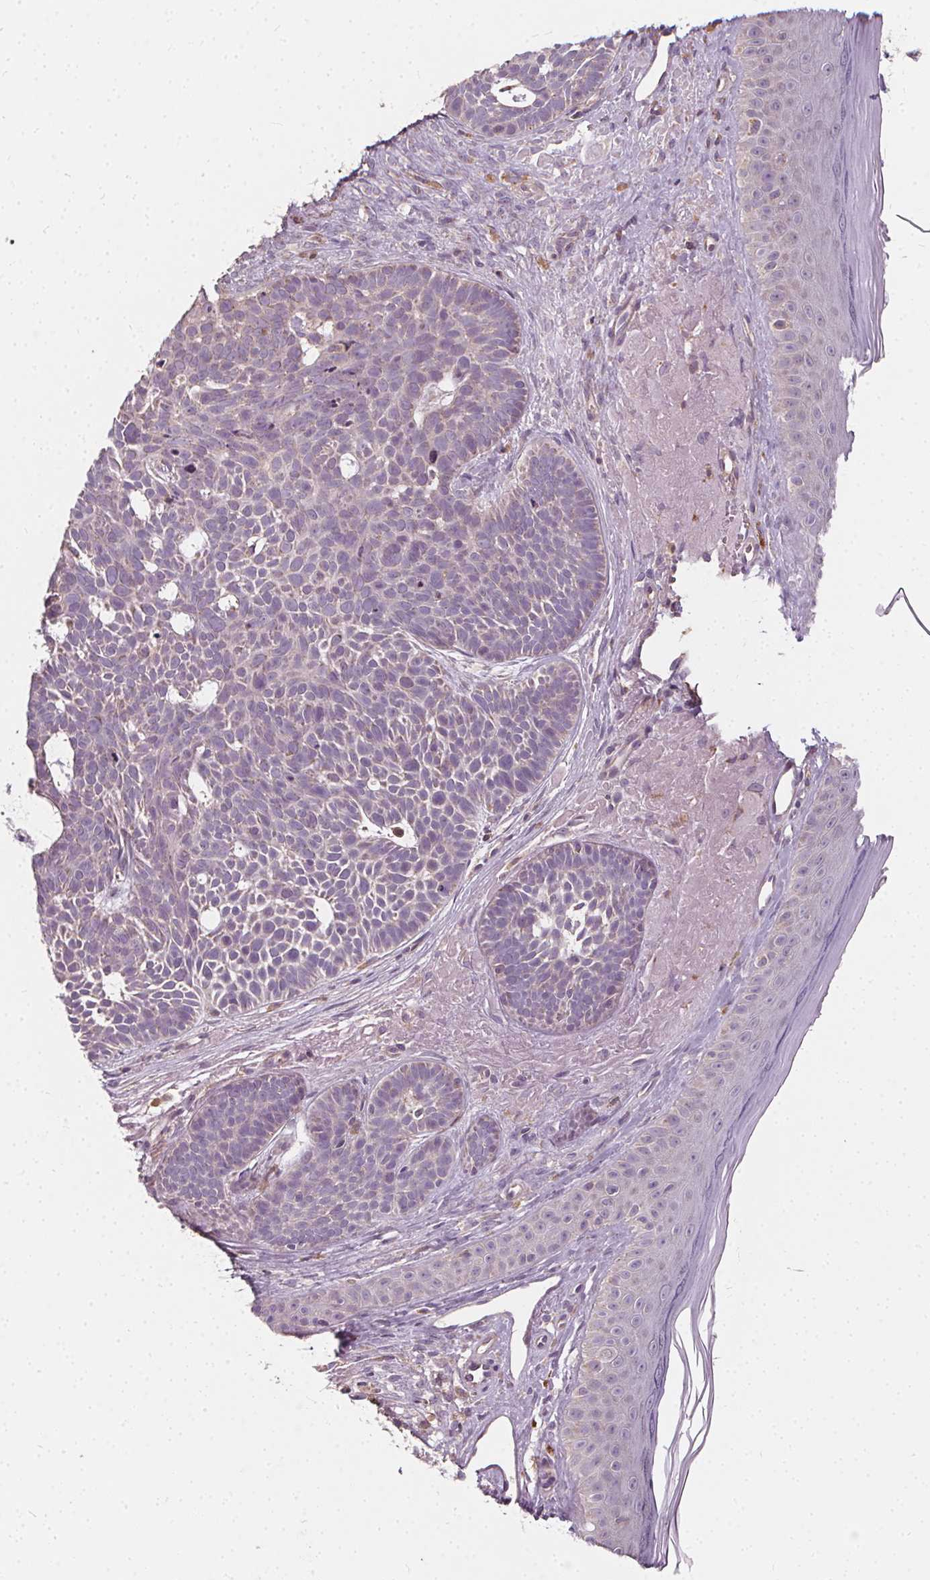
{"staining": {"intensity": "negative", "quantity": "none", "location": "none"}, "tissue": "skin cancer", "cell_type": "Tumor cells", "image_type": "cancer", "snomed": [{"axis": "morphology", "description": "Basal cell carcinoma"}, {"axis": "topography", "description": "Skin"}], "caption": "High magnification brightfield microscopy of skin cancer stained with DAB (3,3'-diaminobenzidine) (brown) and counterstained with hematoxylin (blue): tumor cells show no significant expression.", "gene": "ORAI2", "patient": {"sex": "male", "age": 81}}